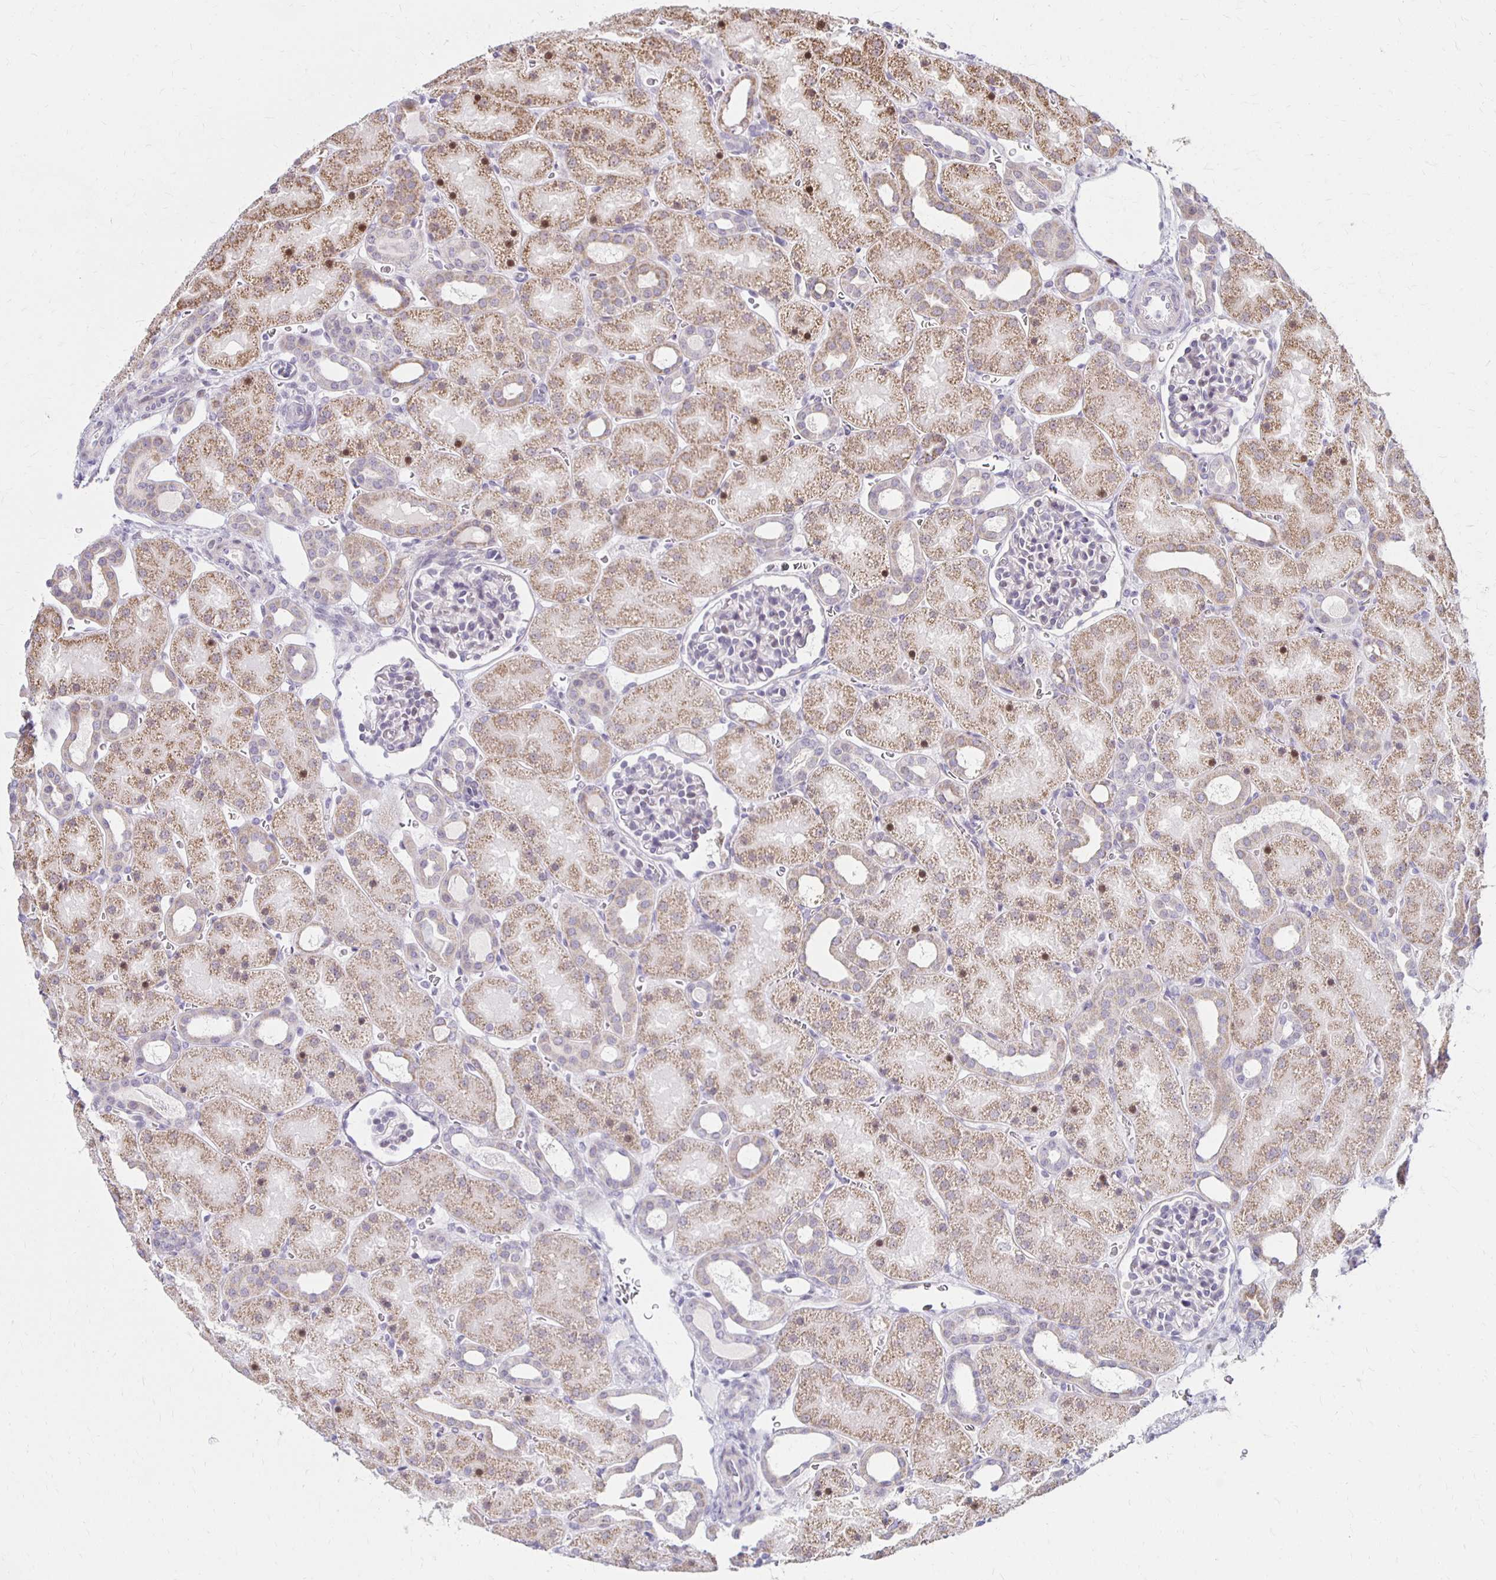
{"staining": {"intensity": "negative", "quantity": "none", "location": "none"}, "tissue": "kidney", "cell_type": "Cells in glomeruli", "image_type": "normal", "snomed": [{"axis": "morphology", "description": "Normal tissue, NOS"}, {"axis": "topography", "description": "Kidney"}], "caption": "IHC histopathology image of normal kidney: kidney stained with DAB displays no significant protein staining in cells in glomeruli.", "gene": "DAGLA", "patient": {"sex": "male", "age": 2}}